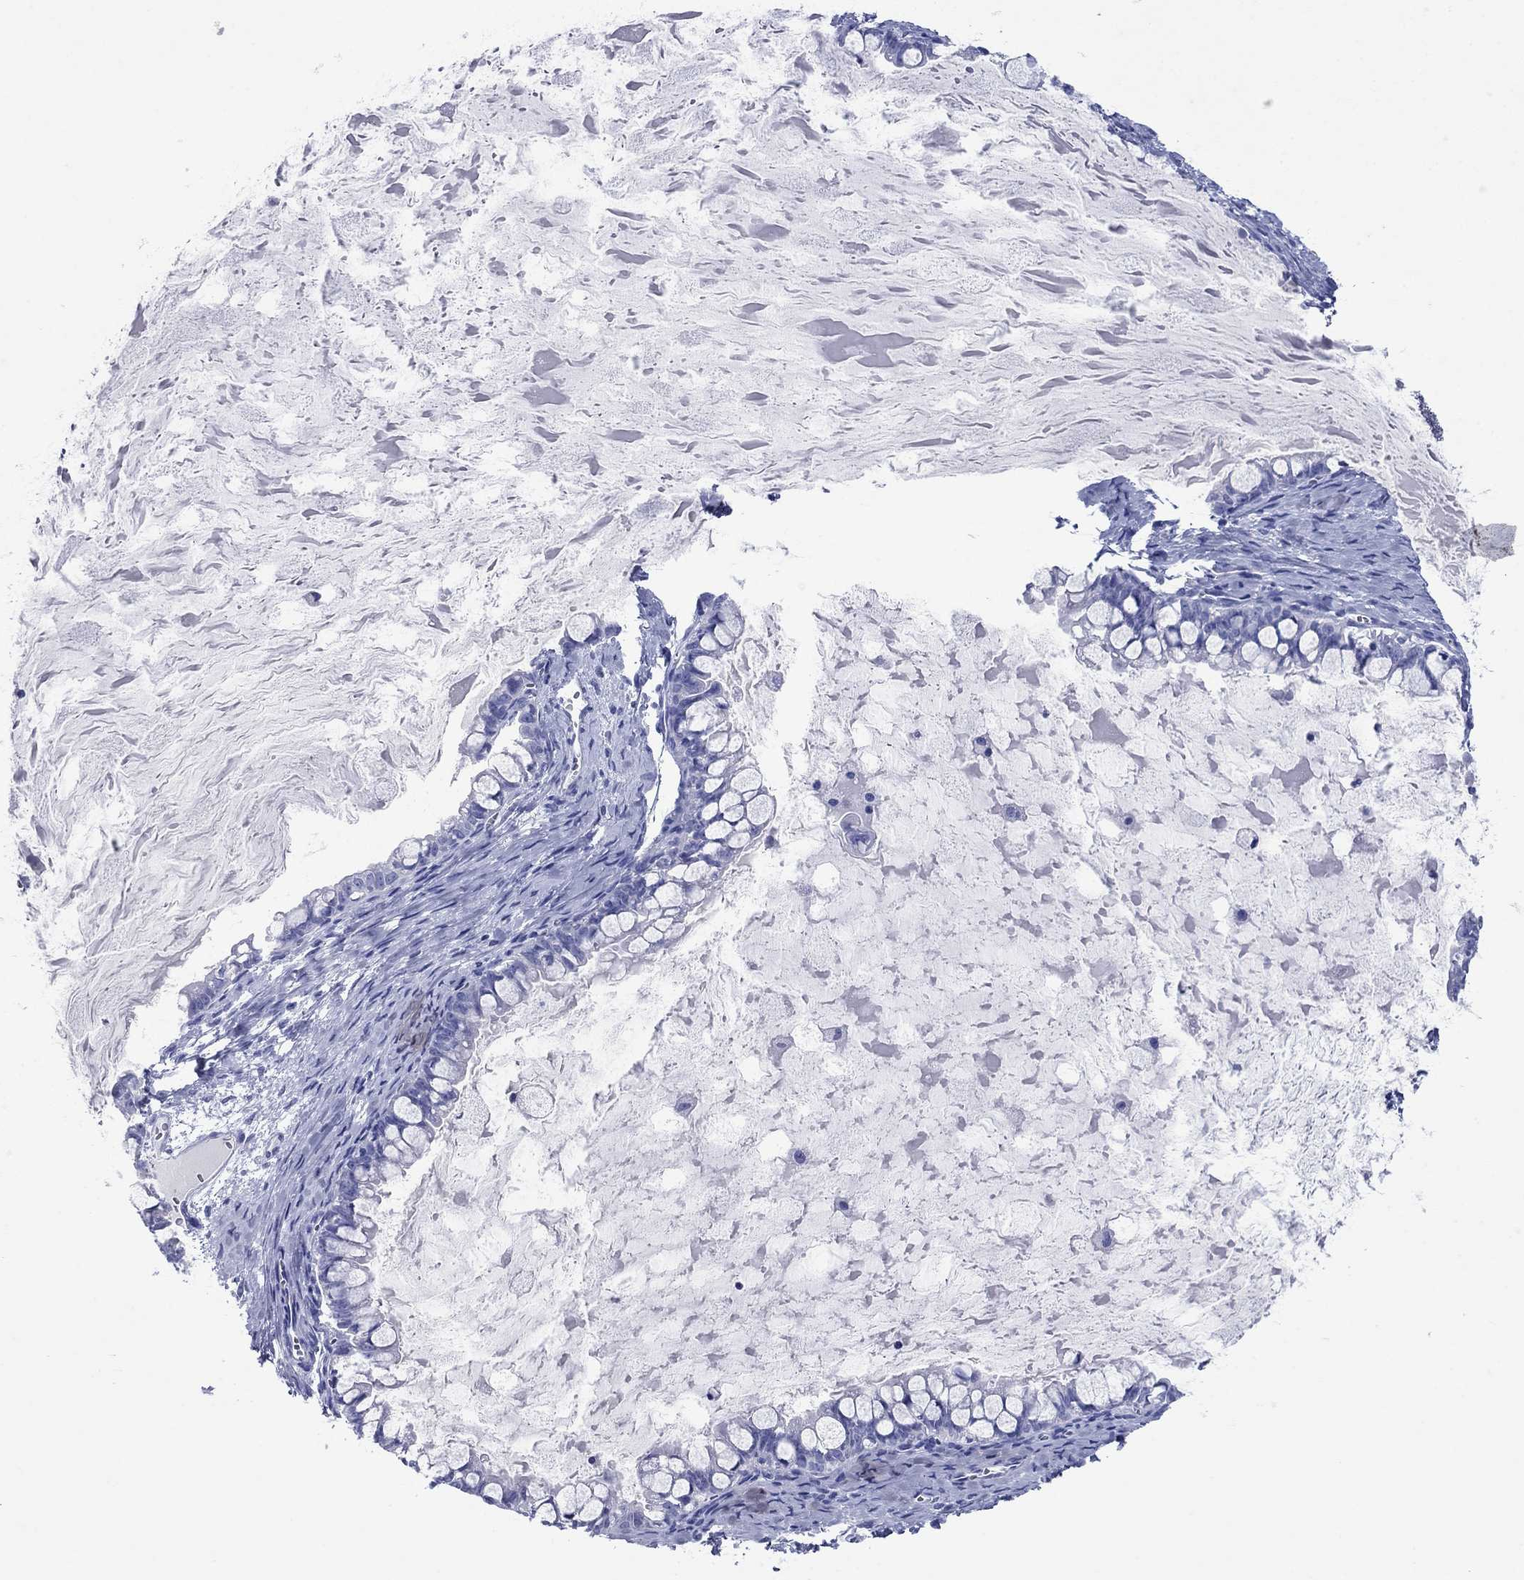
{"staining": {"intensity": "negative", "quantity": "none", "location": "none"}, "tissue": "ovarian cancer", "cell_type": "Tumor cells", "image_type": "cancer", "snomed": [{"axis": "morphology", "description": "Cystadenocarcinoma, mucinous, NOS"}, {"axis": "topography", "description": "Ovary"}], "caption": "Tumor cells are negative for protein expression in human ovarian mucinous cystadenocarcinoma. (Stains: DAB (3,3'-diaminobenzidine) immunohistochemistry (IHC) with hematoxylin counter stain, Microscopy: brightfield microscopy at high magnification).", "gene": "ATP4A", "patient": {"sex": "female", "age": 63}}